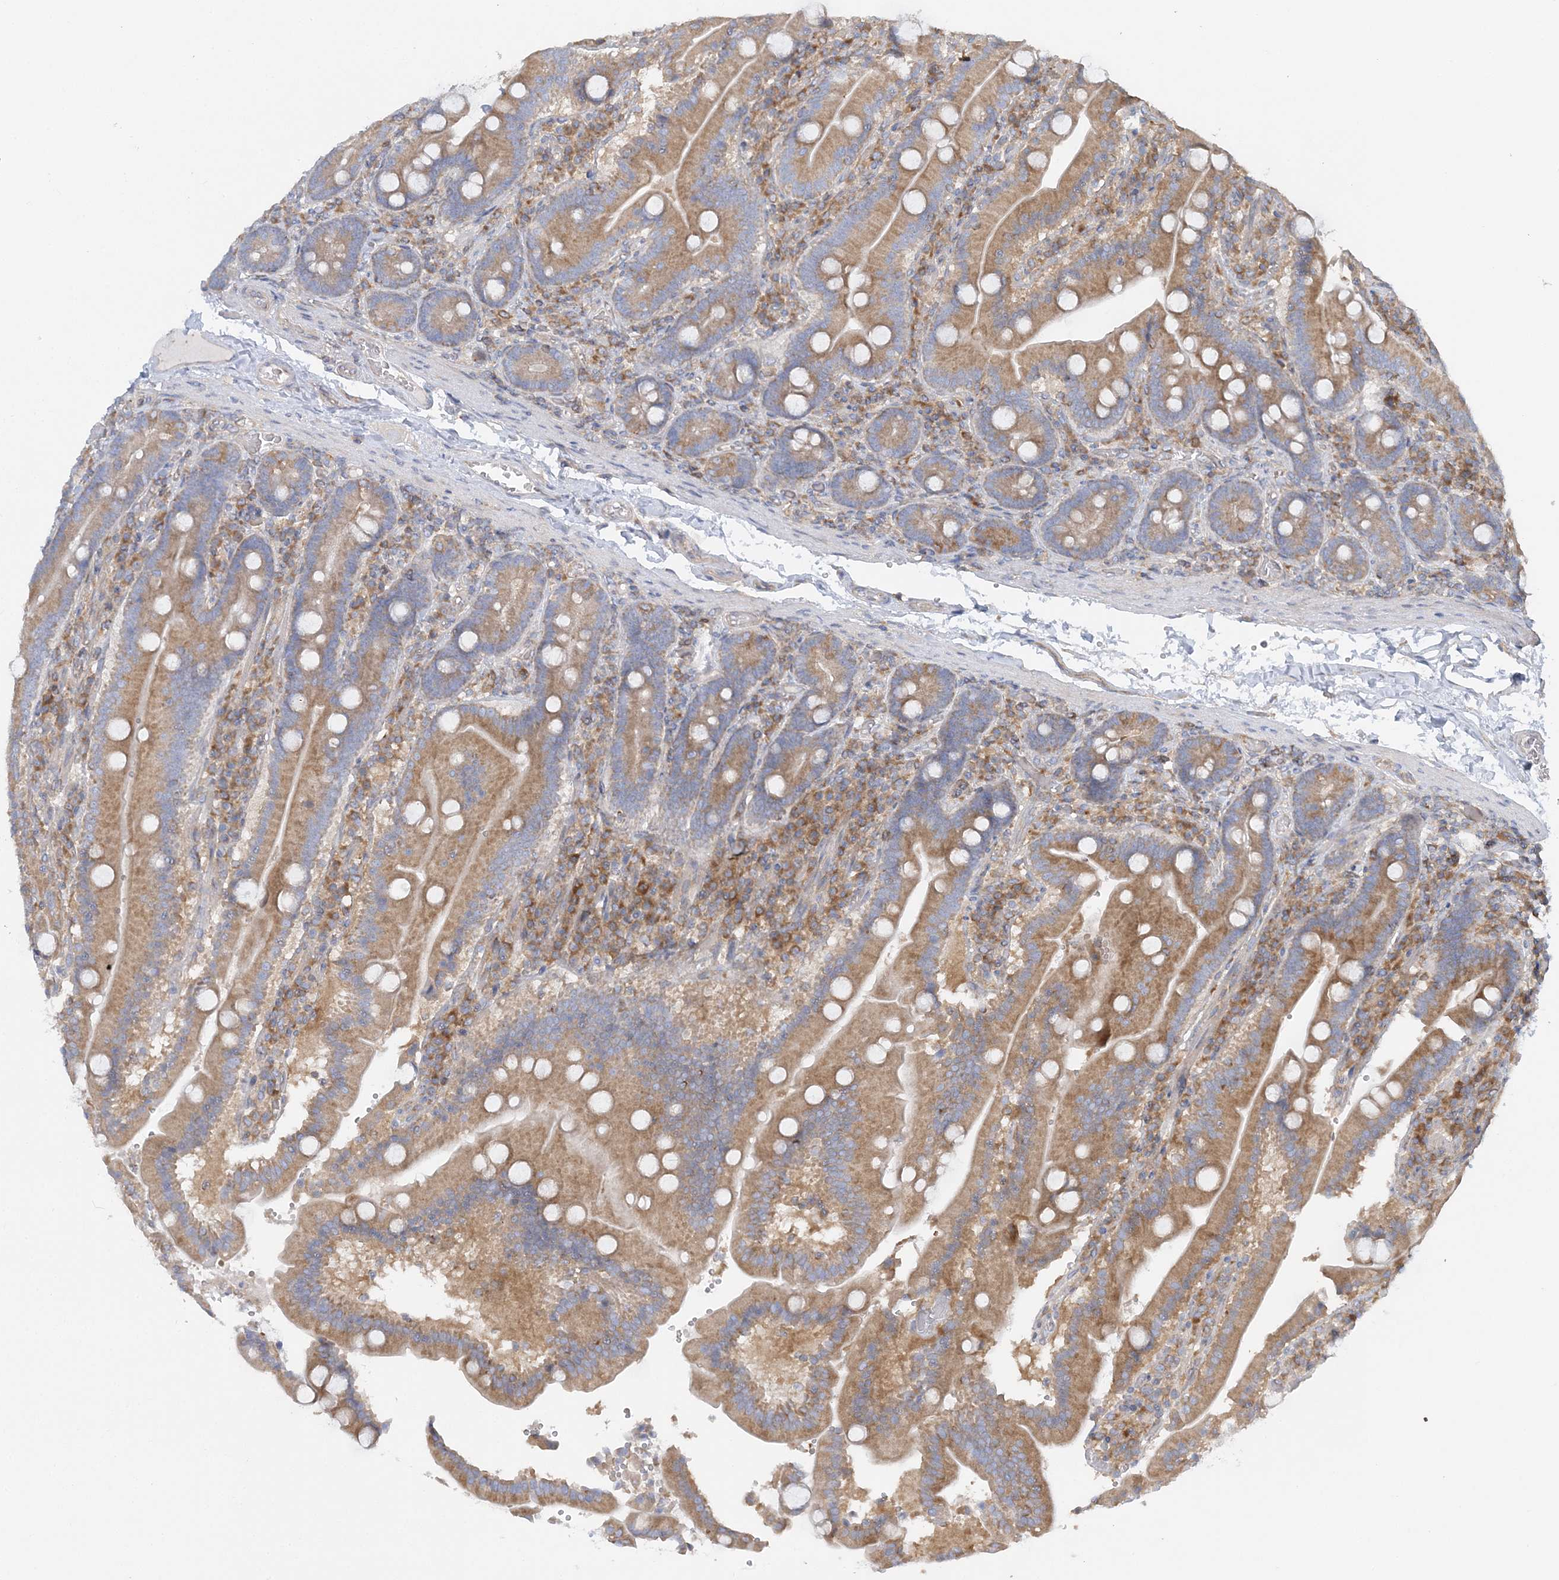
{"staining": {"intensity": "moderate", "quantity": ">75%", "location": "cytoplasmic/membranous"}, "tissue": "duodenum", "cell_type": "Glandular cells", "image_type": "normal", "snomed": [{"axis": "morphology", "description": "Normal tissue, NOS"}, {"axis": "topography", "description": "Duodenum"}], "caption": "A brown stain highlights moderate cytoplasmic/membranous staining of a protein in glandular cells of benign duodenum.", "gene": "FAM114A2", "patient": {"sex": "female", "age": 62}}